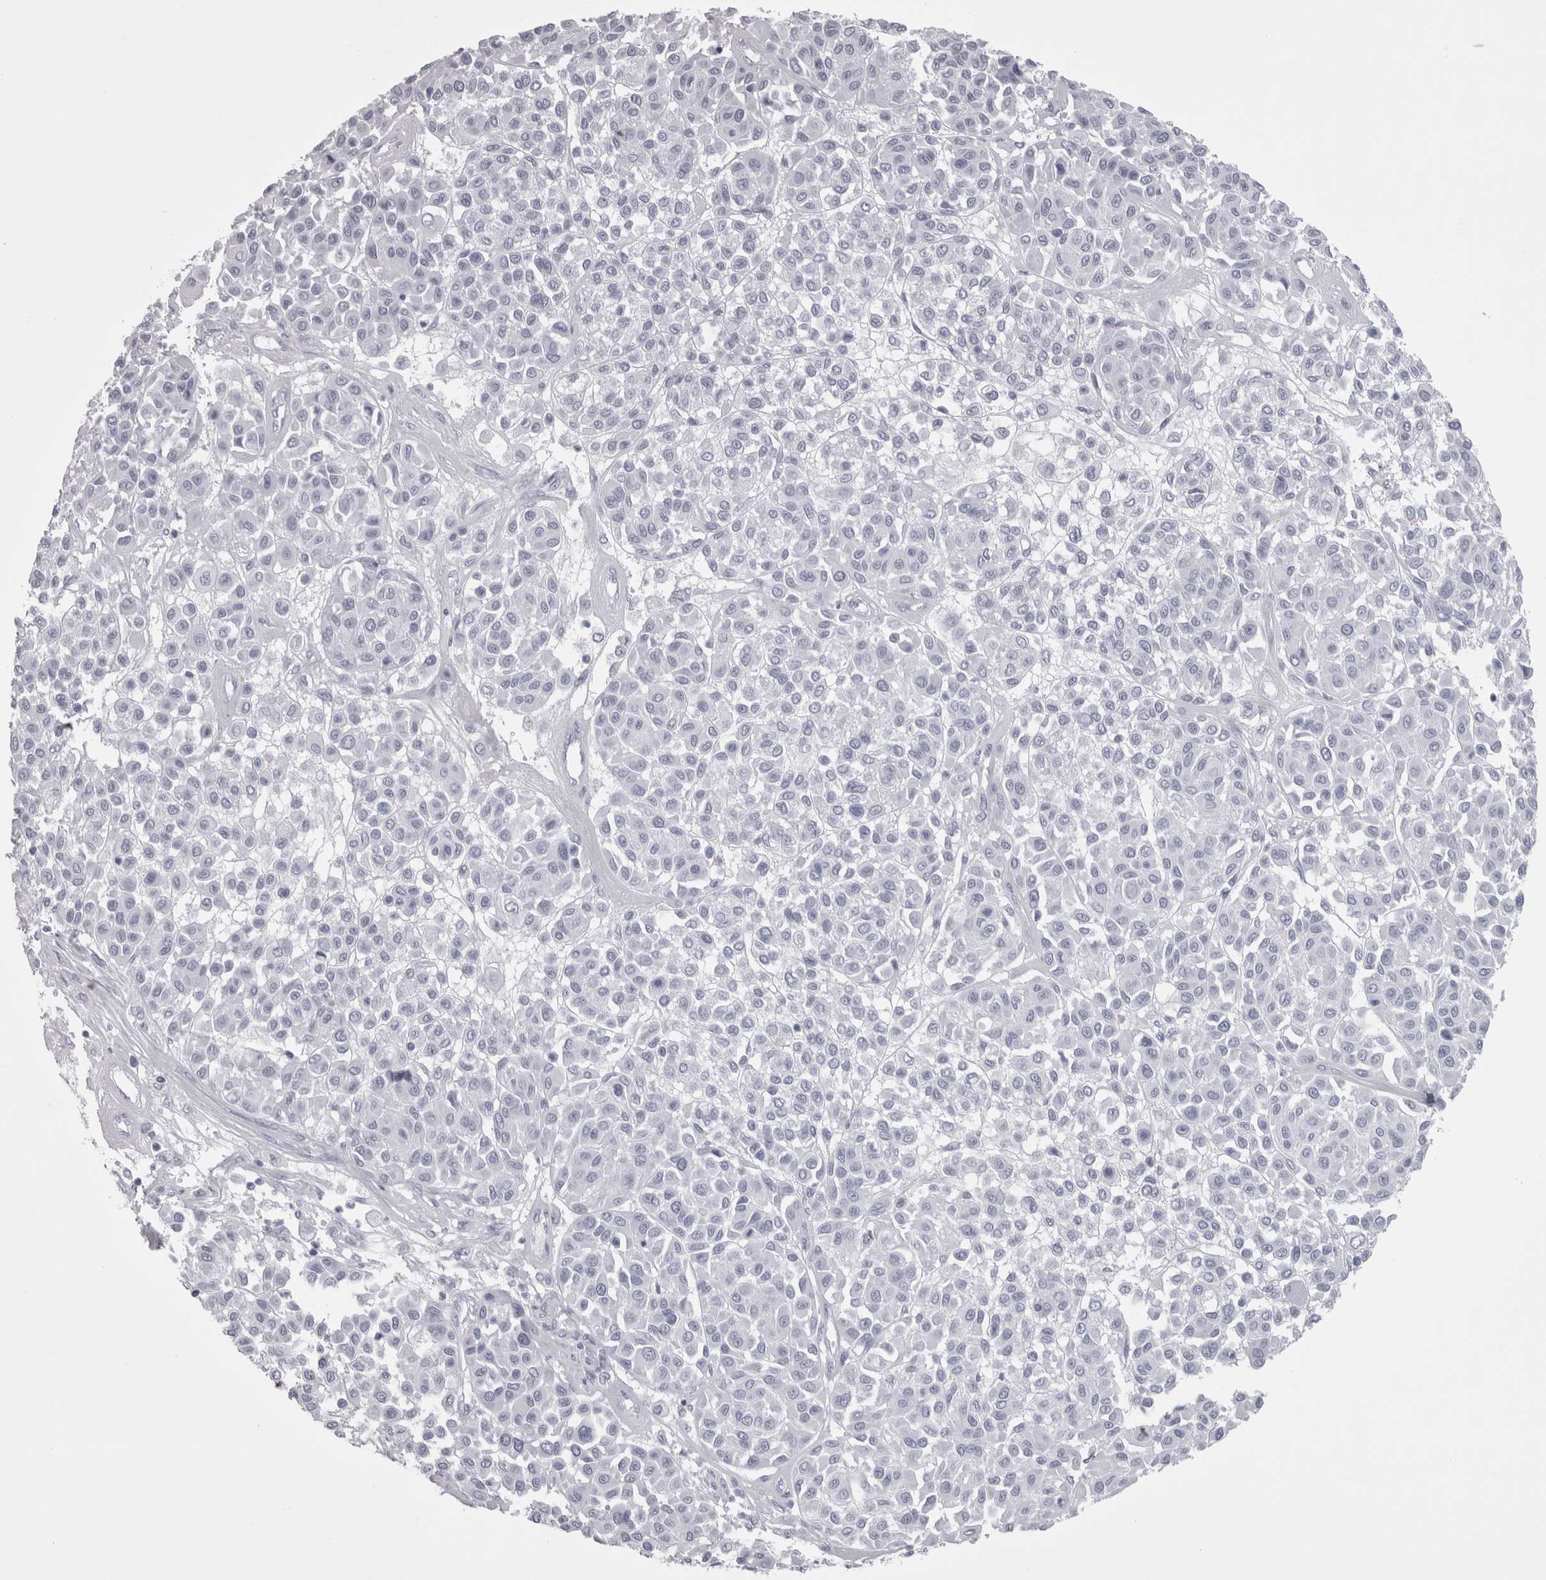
{"staining": {"intensity": "negative", "quantity": "none", "location": "none"}, "tissue": "melanoma", "cell_type": "Tumor cells", "image_type": "cancer", "snomed": [{"axis": "morphology", "description": "Malignant melanoma, Metastatic site"}, {"axis": "topography", "description": "Soft tissue"}], "caption": "Melanoma was stained to show a protein in brown. There is no significant positivity in tumor cells. The staining is performed using DAB (3,3'-diaminobenzidine) brown chromogen with nuclei counter-stained in using hematoxylin.", "gene": "SKAP1", "patient": {"sex": "male", "age": 41}}